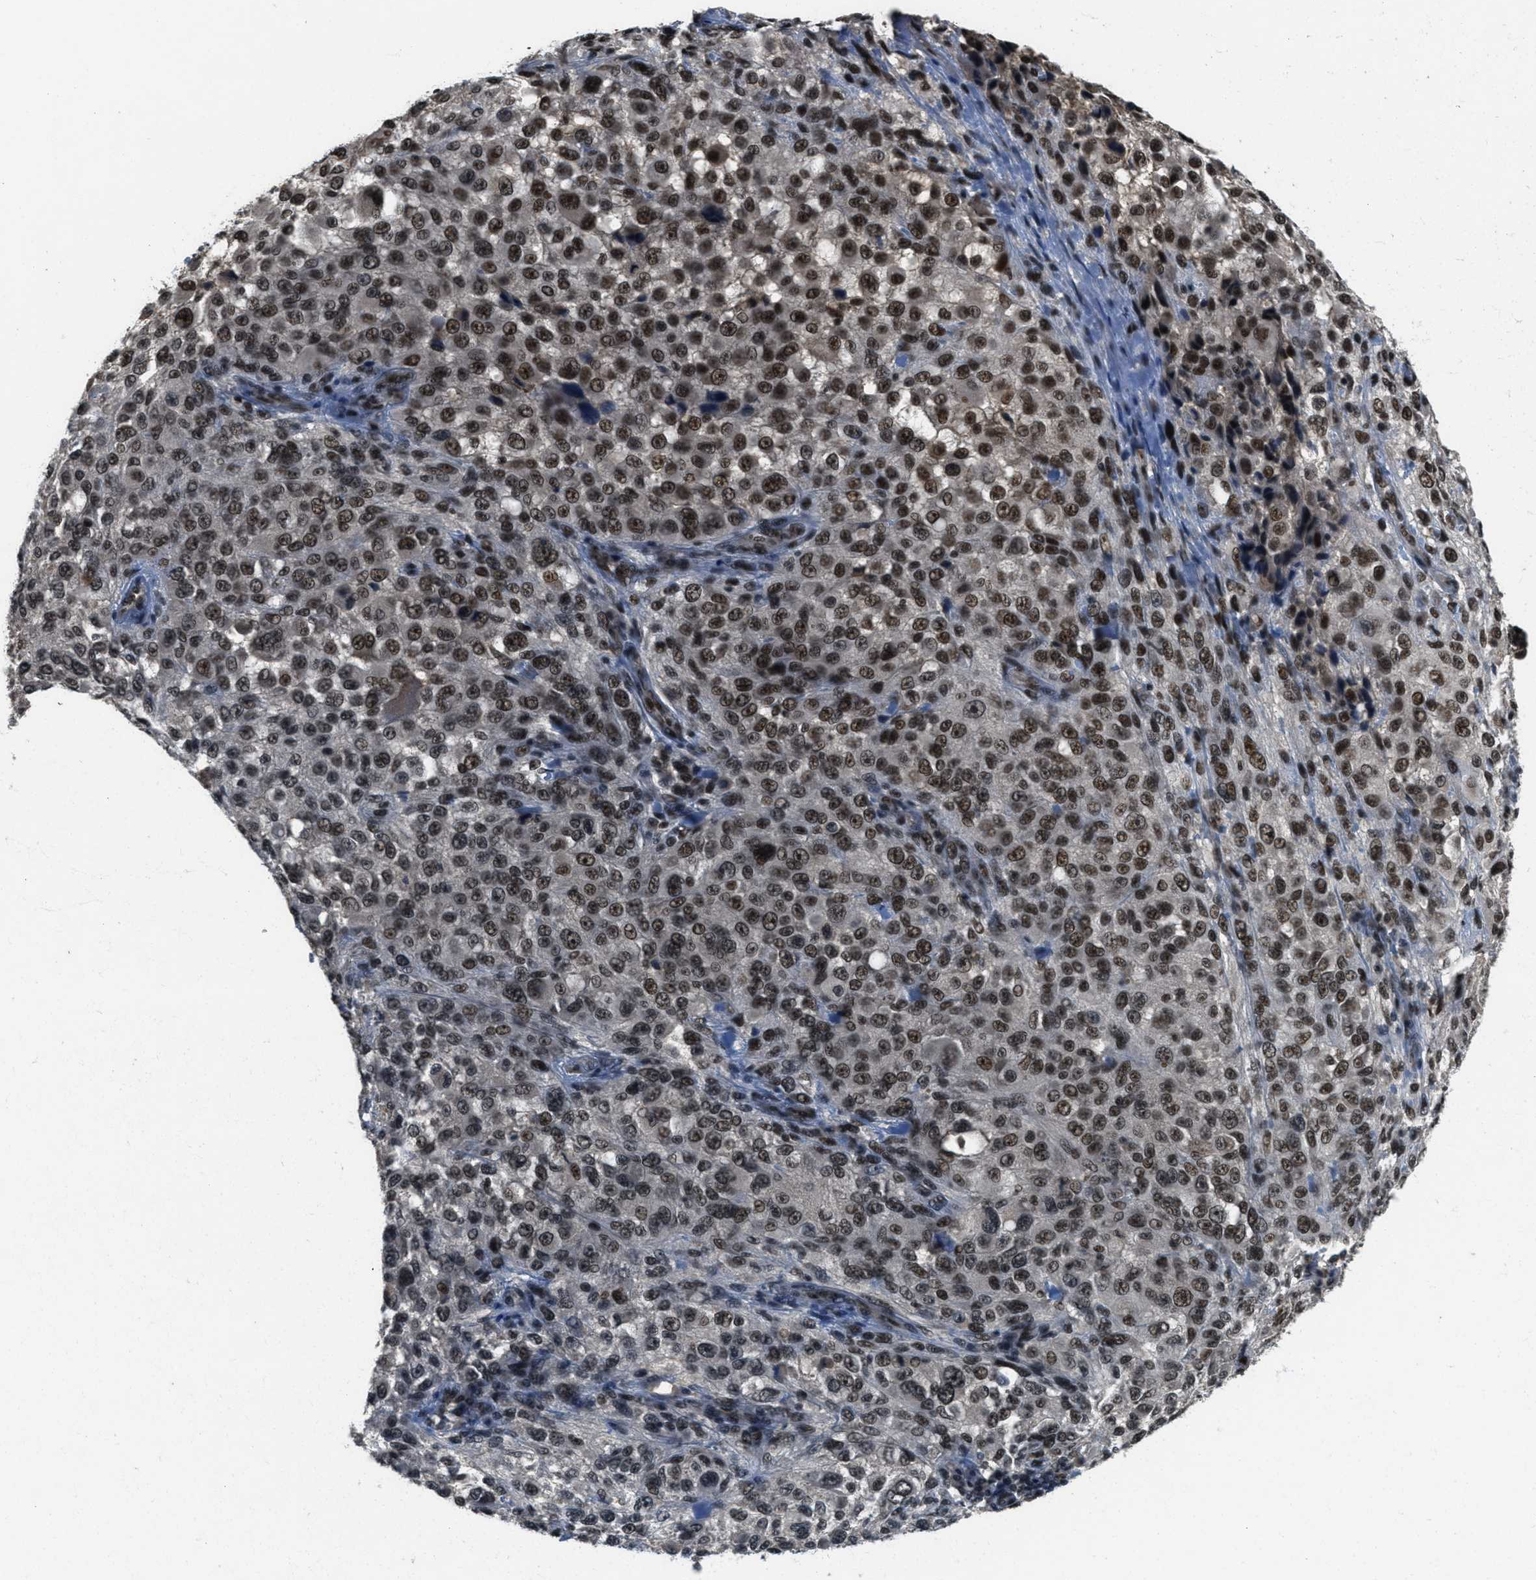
{"staining": {"intensity": "strong", "quantity": "25%-75%", "location": "nuclear"}, "tissue": "melanoma", "cell_type": "Tumor cells", "image_type": "cancer", "snomed": [{"axis": "morphology", "description": "Necrosis, NOS"}, {"axis": "morphology", "description": "Malignant melanoma, NOS"}, {"axis": "topography", "description": "Skin"}], "caption": "Brown immunohistochemical staining in human malignant melanoma reveals strong nuclear positivity in about 25%-75% of tumor cells. (Brightfield microscopy of DAB IHC at high magnification).", "gene": "ZNF148", "patient": {"sex": "female", "age": 87}}